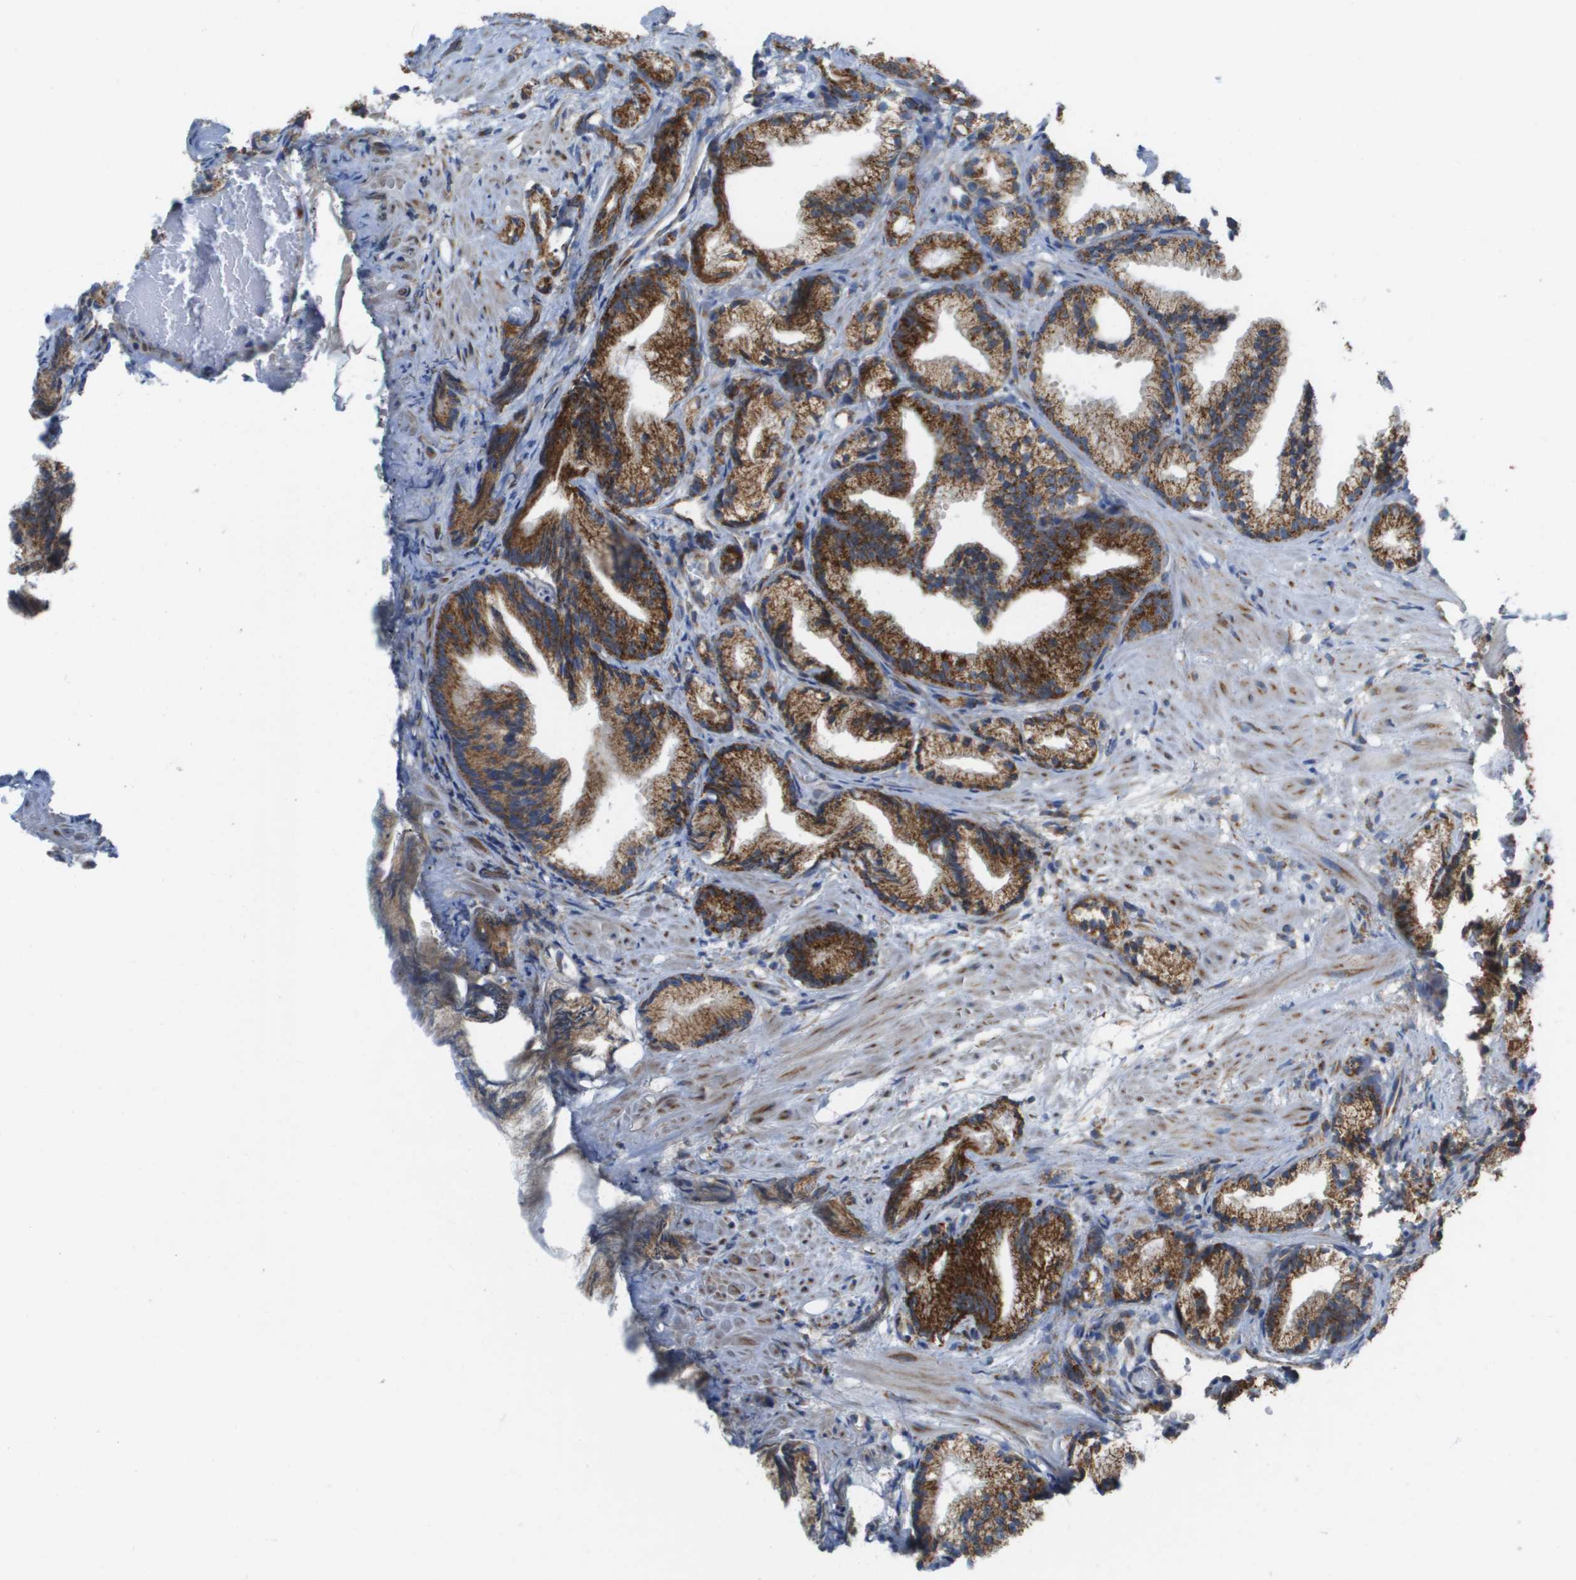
{"staining": {"intensity": "strong", "quantity": ">75%", "location": "cytoplasmic/membranous"}, "tissue": "prostate cancer", "cell_type": "Tumor cells", "image_type": "cancer", "snomed": [{"axis": "morphology", "description": "Adenocarcinoma, Low grade"}, {"axis": "topography", "description": "Prostate"}], "caption": "A high amount of strong cytoplasmic/membranous expression is seen in approximately >75% of tumor cells in prostate cancer tissue.", "gene": "FIS1", "patient": {"sex": "male", "age": 89}}